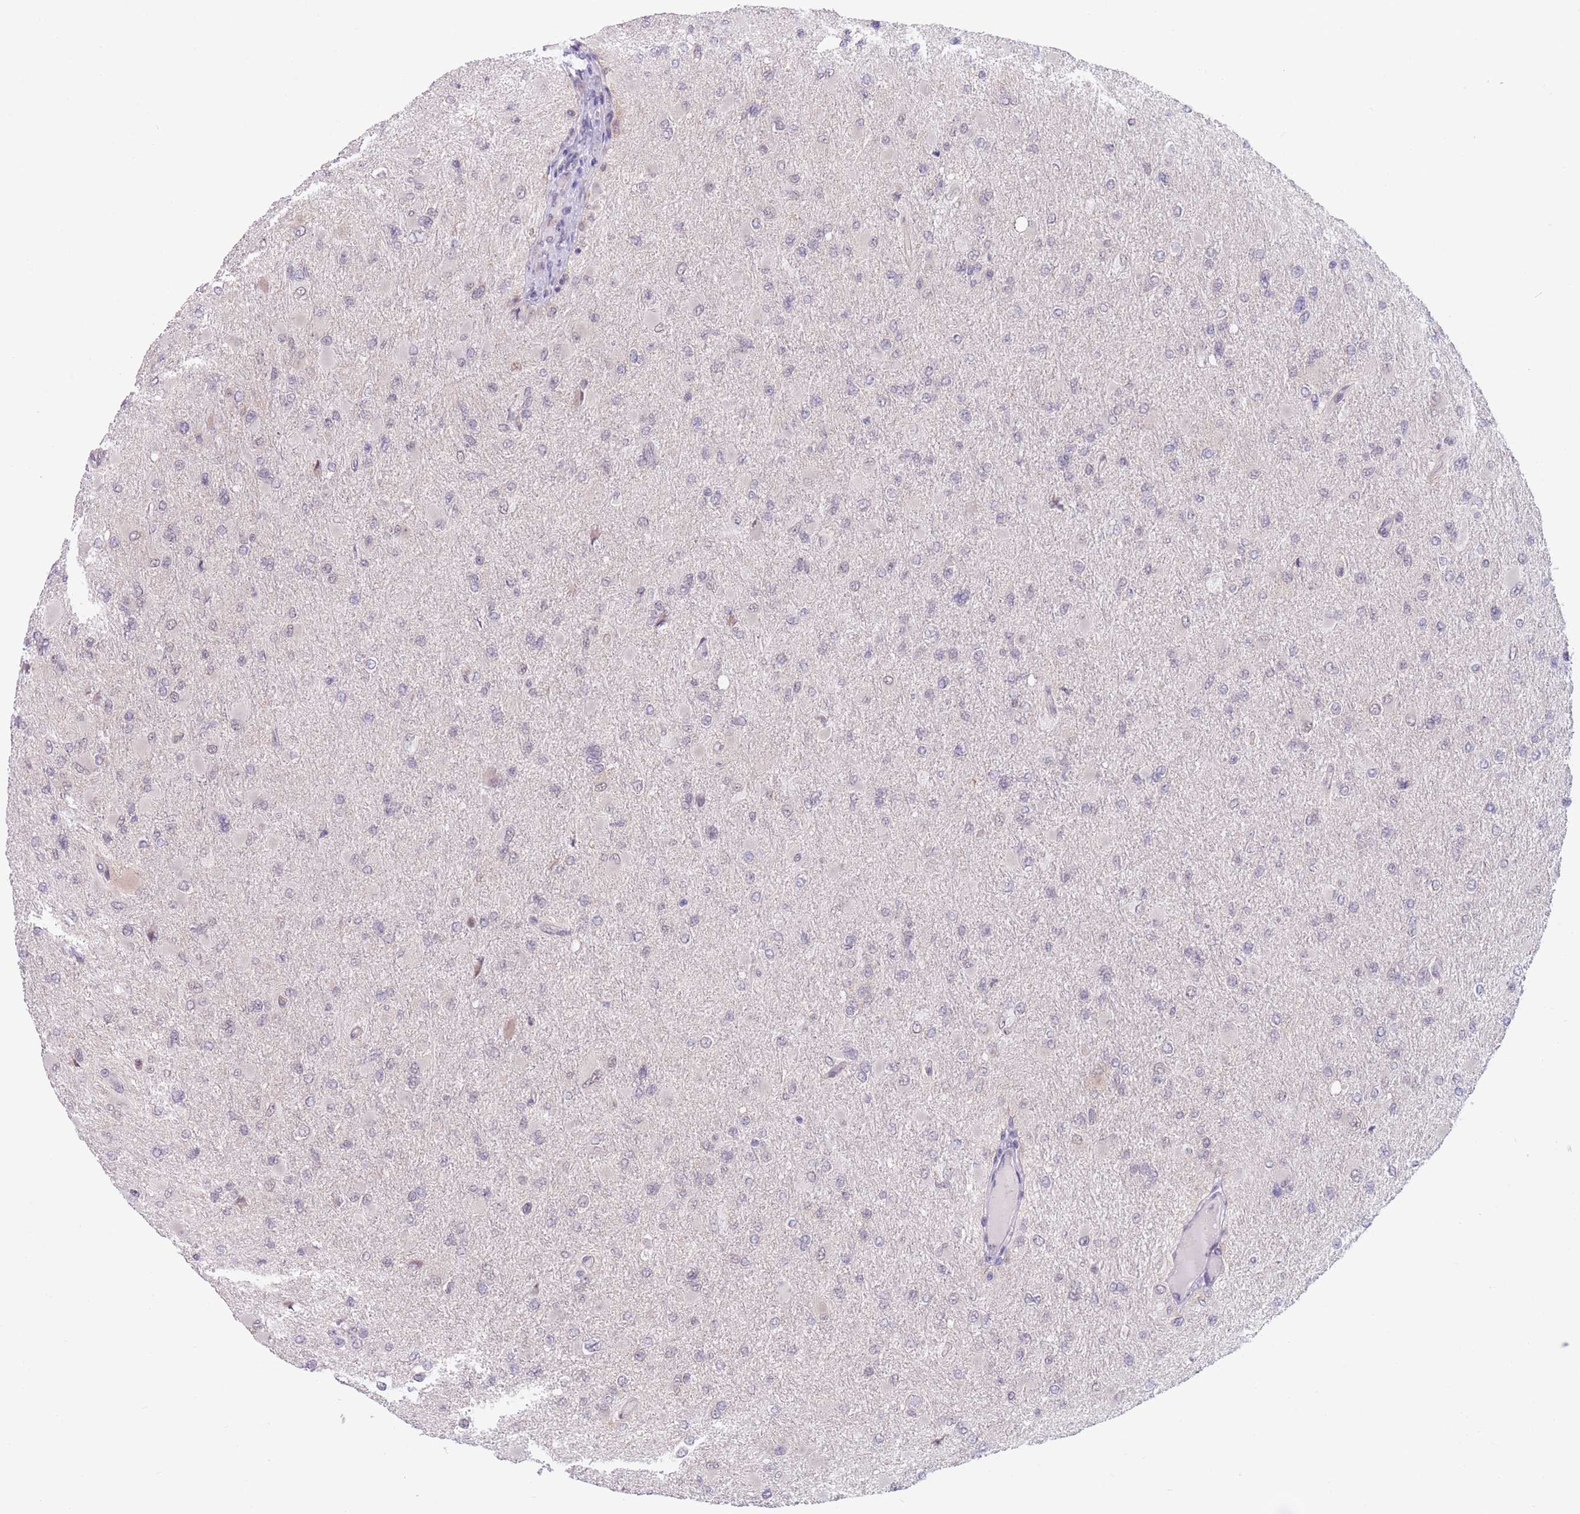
{"staining": {"intensity": "negative", "quantity": "none", "location": "none"}, "tissue": "glioma", "cell_type": "Tumor cells", "image_type": "cancer", "snomed": [{"axis": "morphology", "description": "Glioma, malignant, High grade"}, {"axis": "topography", "description": "Cerebral cortex"}], "caption": "There is no significant expression in tumor cells of malignant glioma (high-grade).", "gene": "PODXL", "patient": {"sex": "female", "age": 36}}